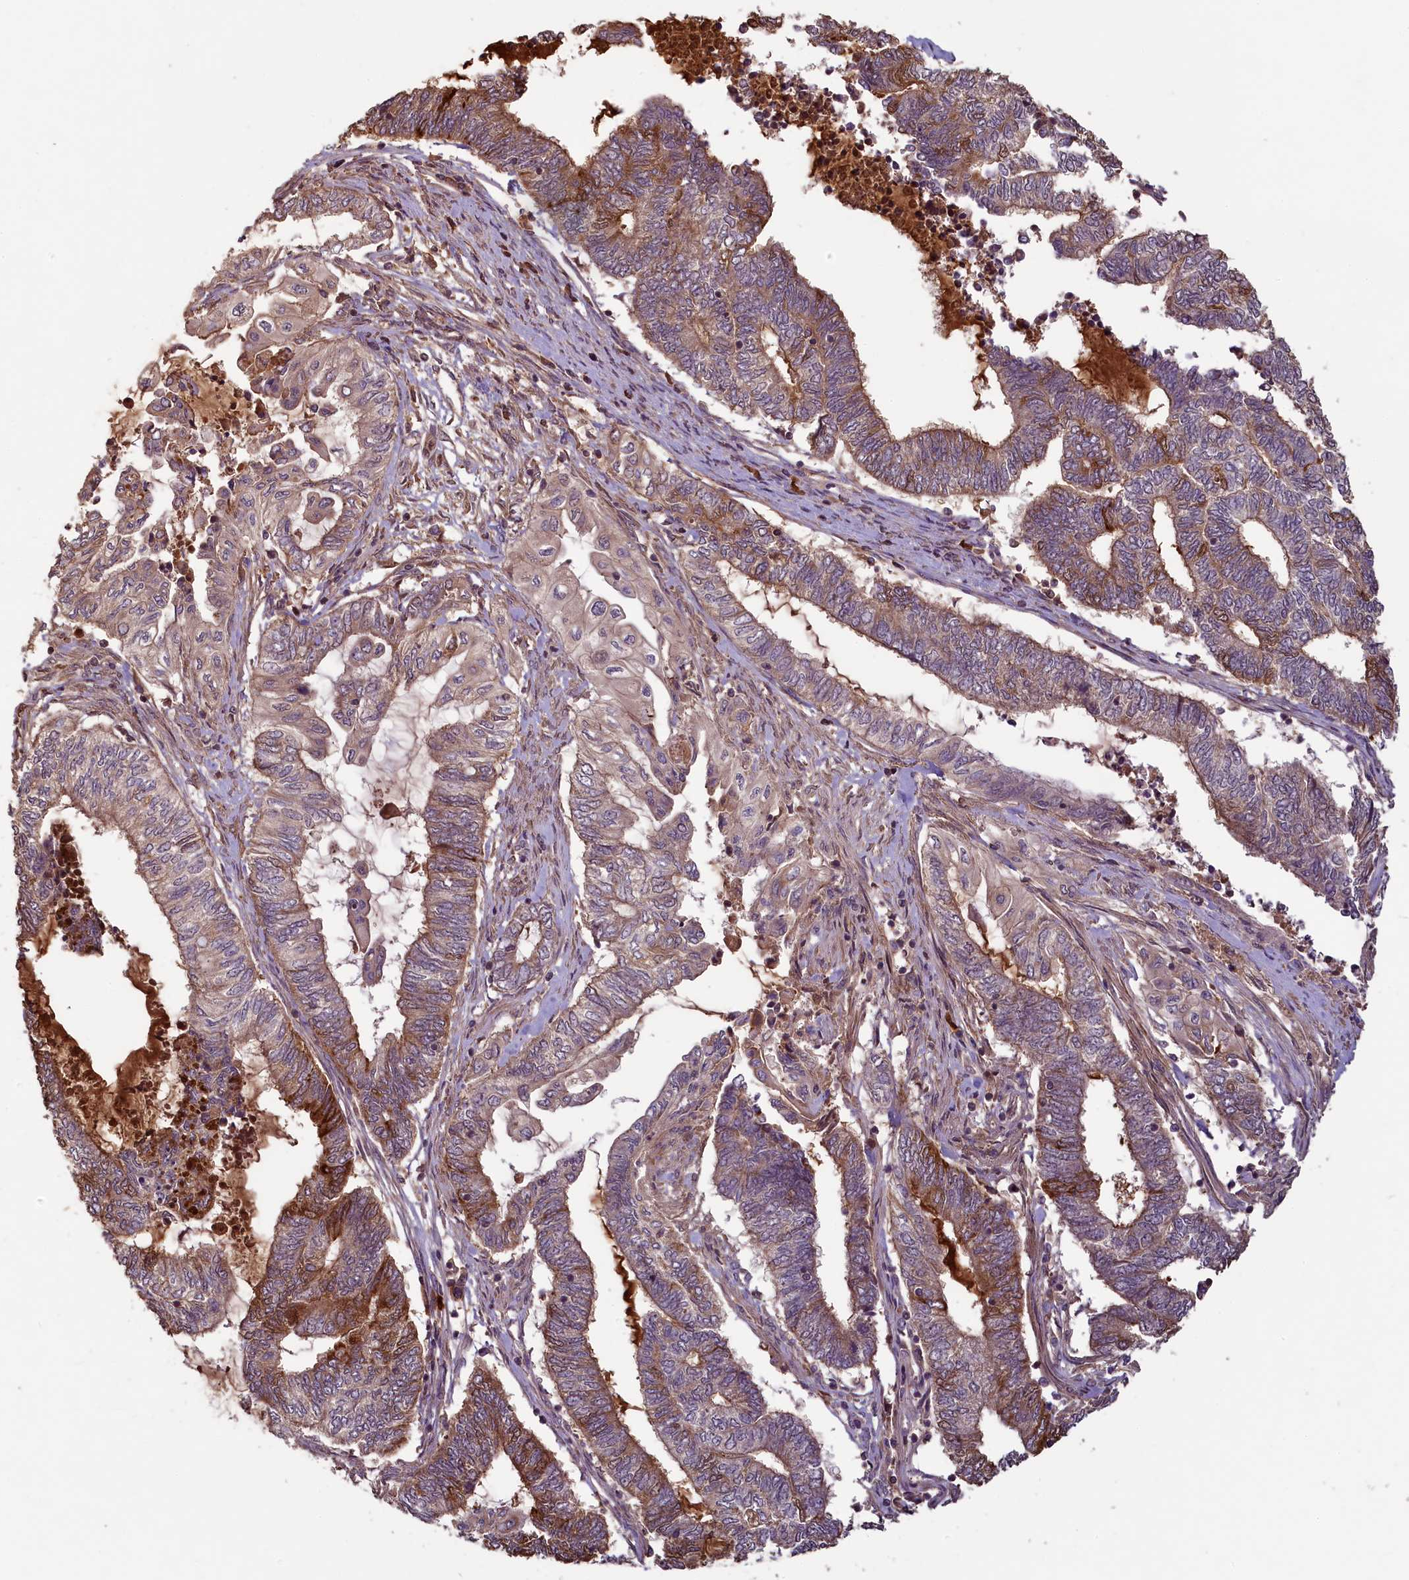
{"staining": {"intensity": "moderate", "quantity": "<25%", "location": "cytoplasmic/membranous"}, "tissue": "endometrial cancer", "cell_type": "Tumor cells", "image_type": "cancer", "snomed": [{"axis": "morphology", "description": "Adenocarcinoma, NOS"}, {"axis": "topography", "description": "Uterus"}, {"axis": "topography", "description": "Endometrium"}], "caption": "A micrograph of human endometrial cancer stained for a protein shows moderate cytoplasmic/membranous brown staining in tumor cells.", "gene": "NUDT6", "patient": {"sex": "female", "age": 70}}